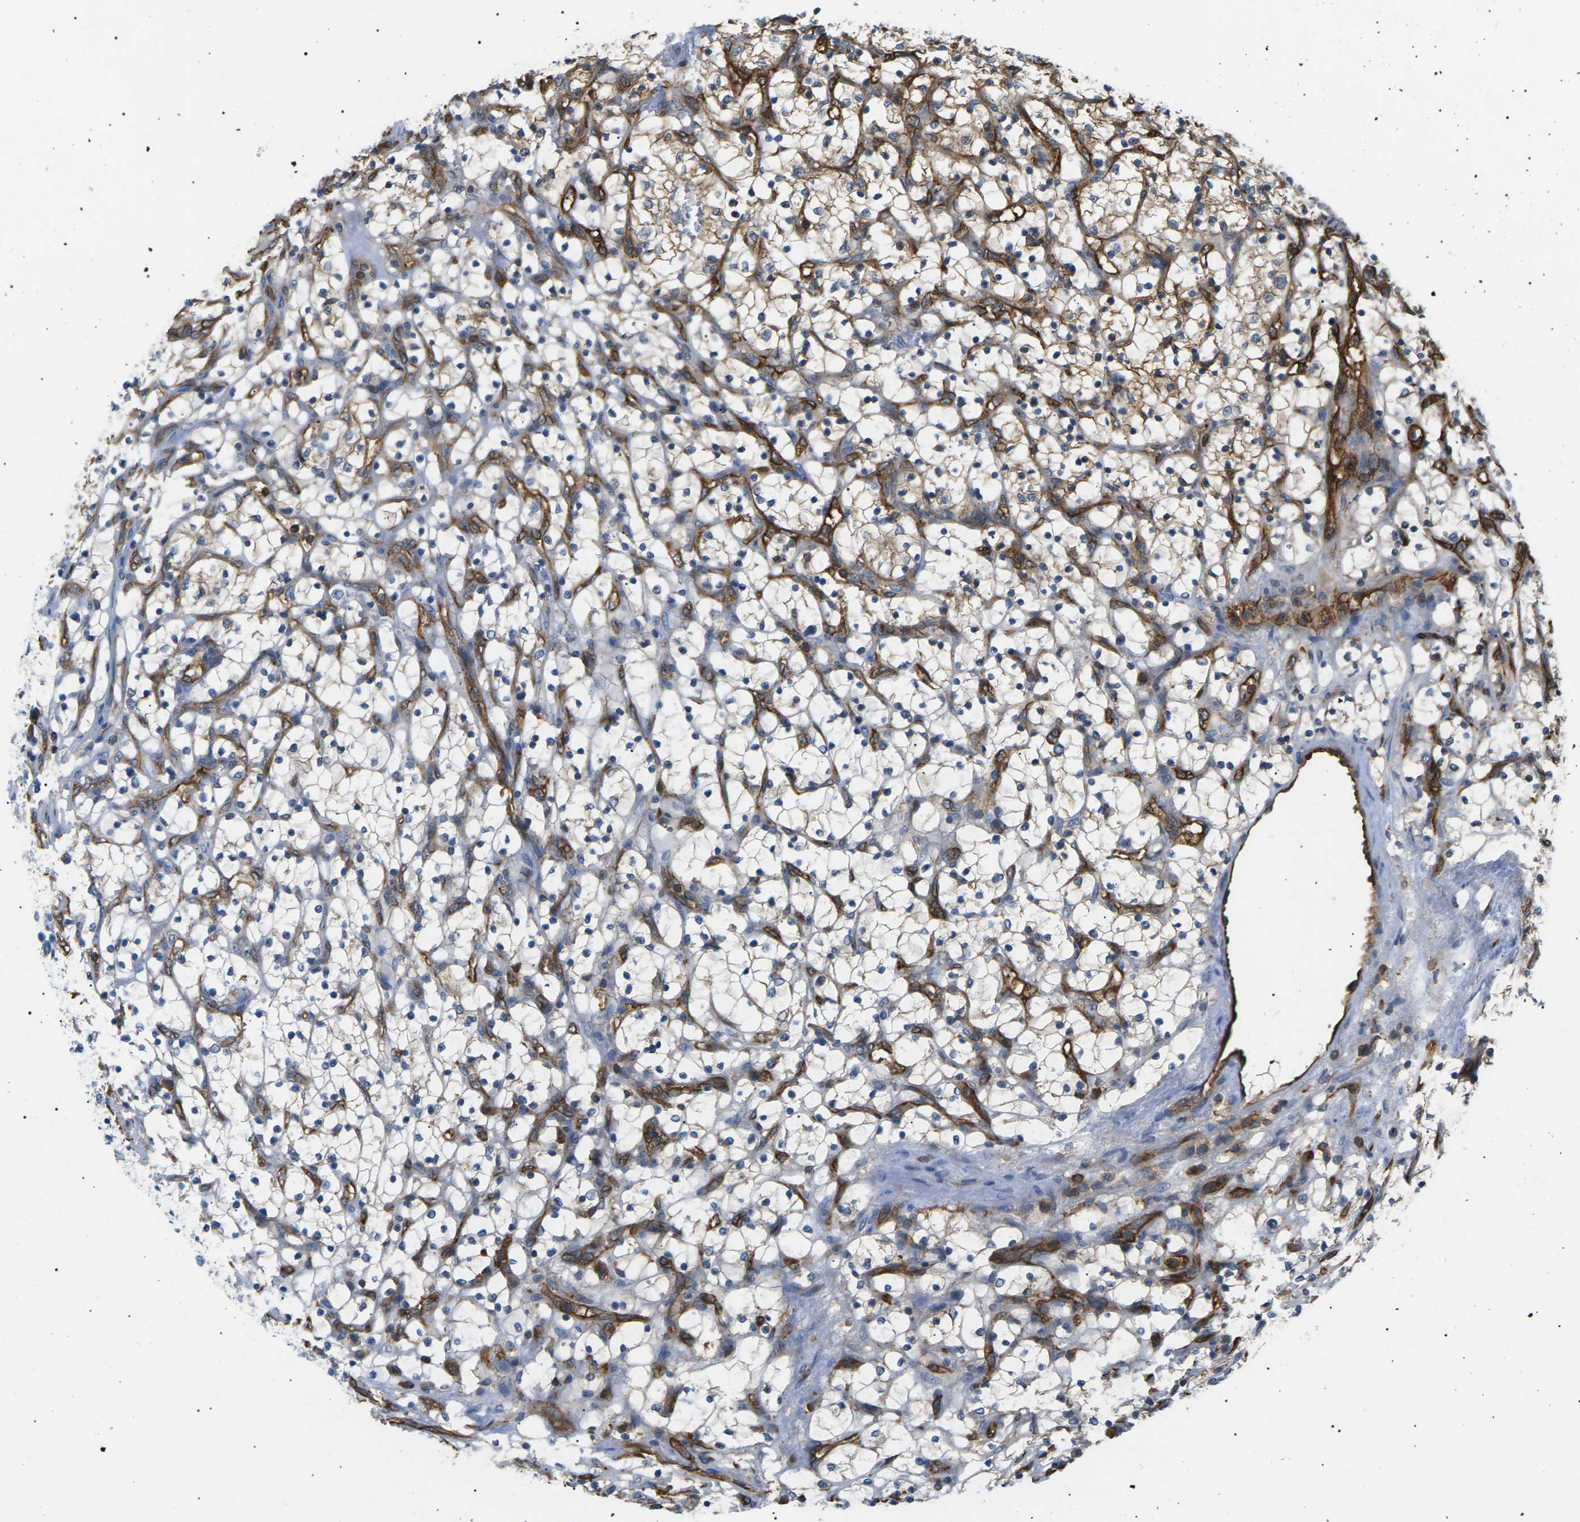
{"staining": {"intensity": "negative", "quantity": "none", "location": "none"}, "tissue": "renal cancer", "cell_type": "Tumor cells", "image_type": "cancer", "snomed": [{"axis": "morphology", "description": "Adenocarcinoma, NOS"}, {"axis": "topography", "description": "Kidney"}], "caption": "A high-resolution micrograph shows immunohistochemistry staining of renal adenocarcinoma, which exhibits no significant positivity in tumor cells.", "gene": "TMTC4", "patient": {"sex": "female", "age": 69}}